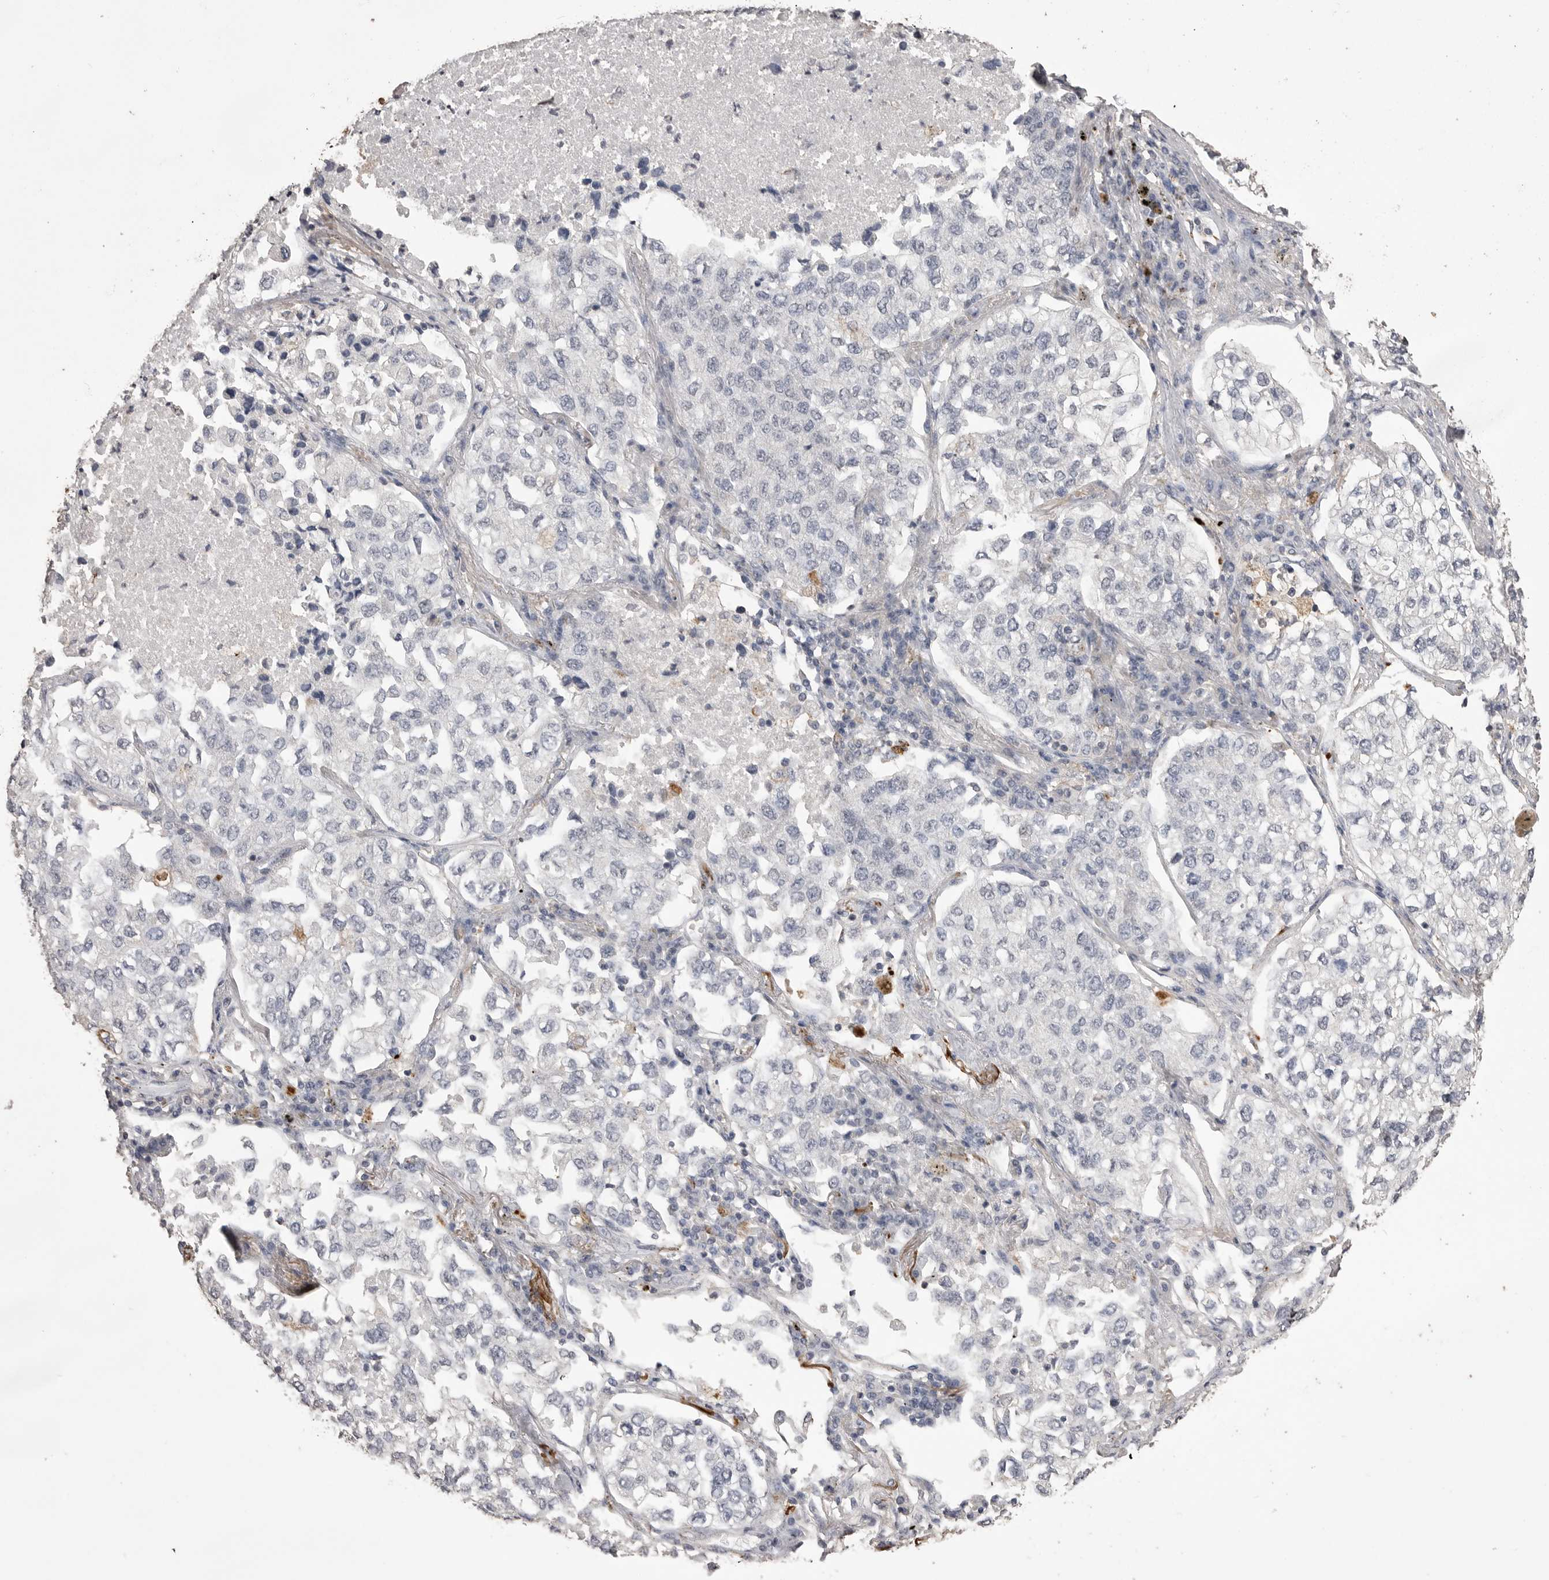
{"staining": {"intensity": "negative", "quantity": "none", "location": "none"}, "tissue": "lung cancer", "cell_type": "Tumor cells", "image_type": "cancer", "snomed": [{"axis": "morphology", "description": "Adenocarcinoma, NOS"}, {"axis": "topography", "description": "Lung"}], "caption": "Human lung adenocarcinoma stained for a protein using immunohistochemistry (IHC) reveals no staining in tumor cells.", "gene": "MMP7", "patient": {"sex": "male", "age": 63}}